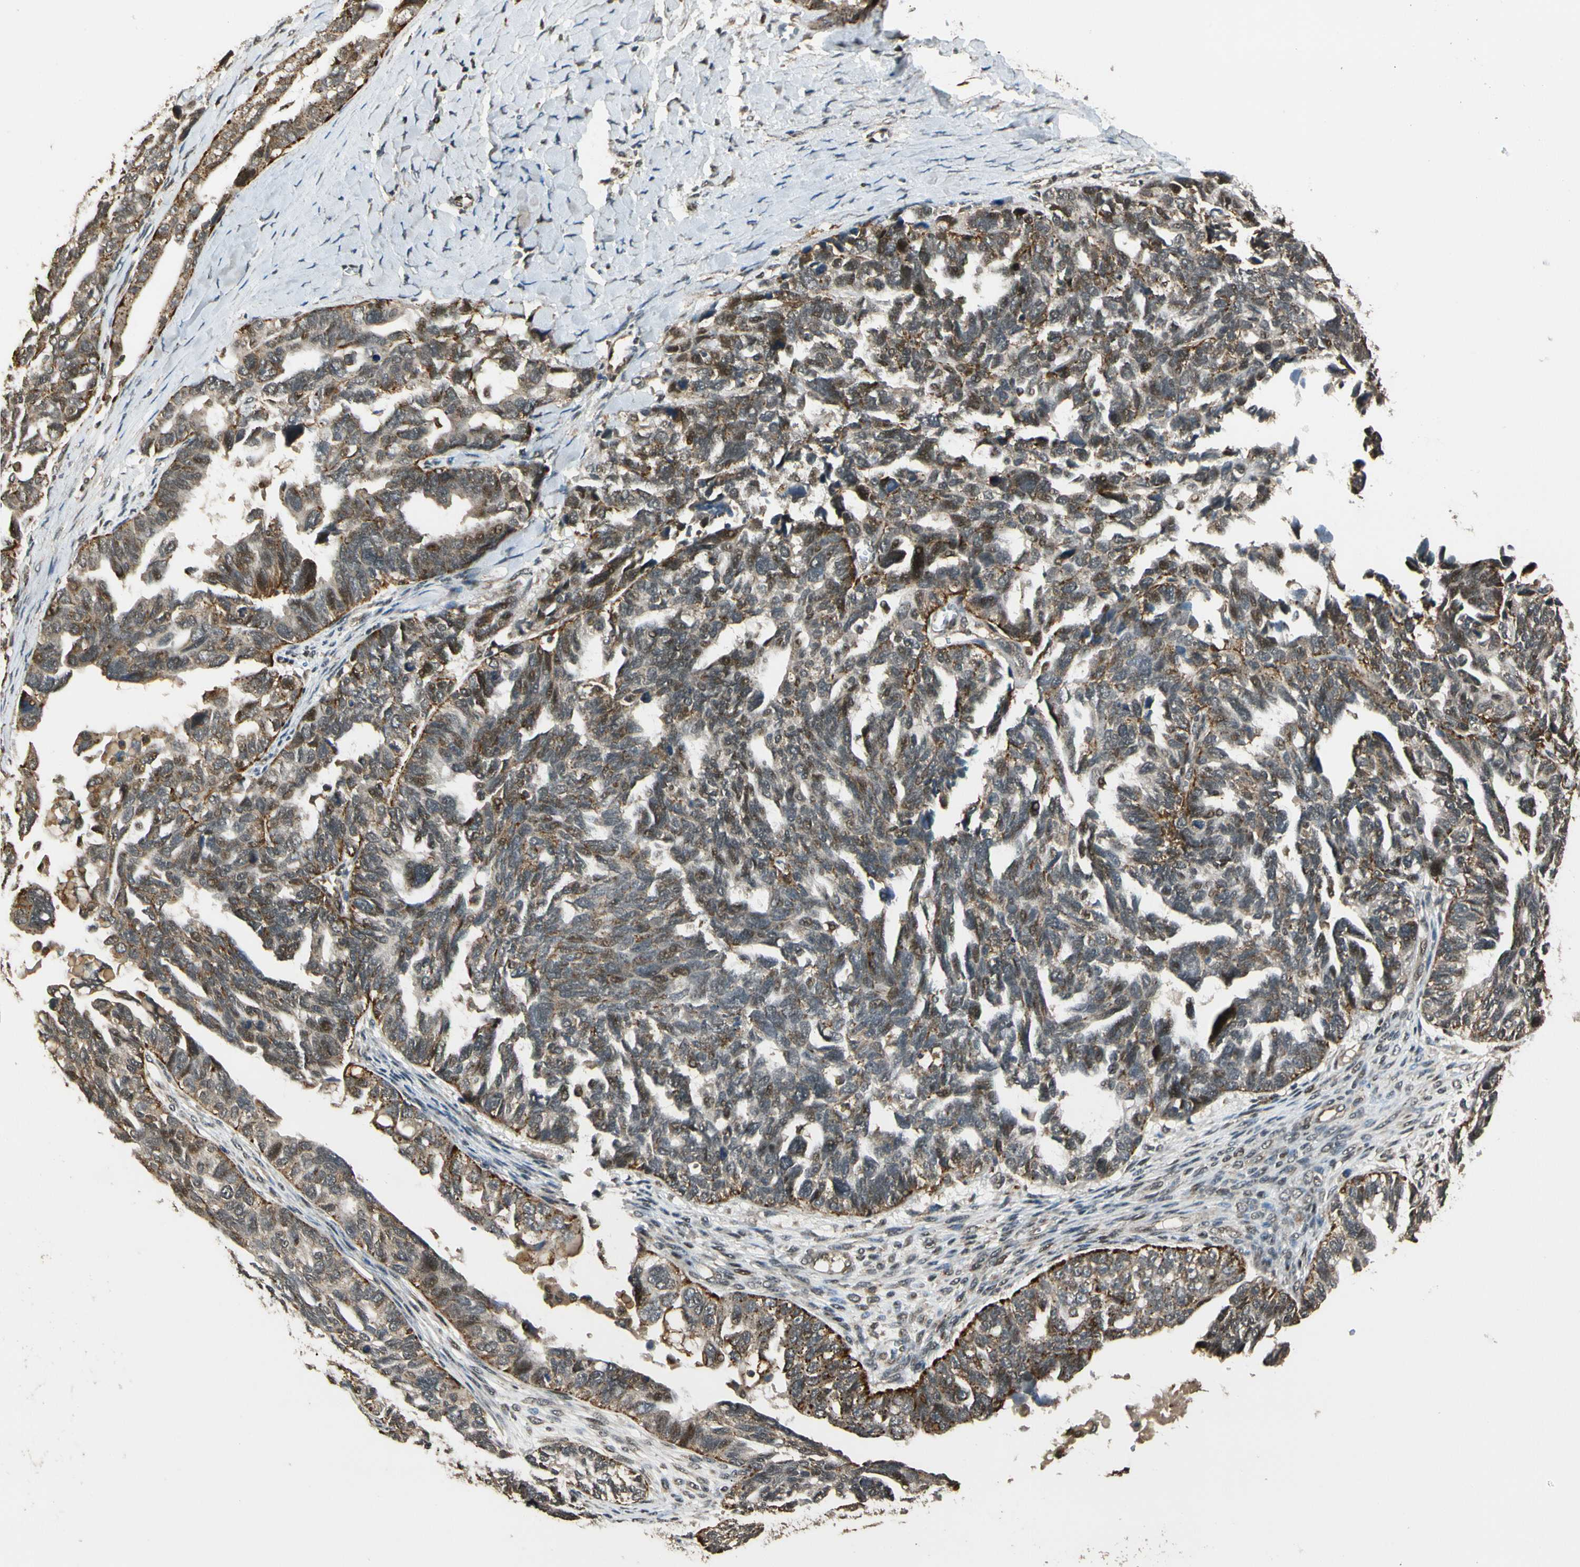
{"staining": {"intensity": "moderate", "quantity": "25%-75%", "location": "cytoplasmic/membranous"}, "tissue": "ovarian cancer", "cell_type": "Tumor cells", "image_type": "cancer", "snomed": [{"axis": "morphology", "description": "Cystadenocarcinoma, serous, NOS"}, {"axis": "topography", "description": "Ovary"}], "caption": "High-magnification brightfield microscopy of ovarian cancer stained with DAB (brown) and counterstained with hematoxylin (blue). tumor cells exhibit moderate cytoplasmic/membranous positivity is appreciated in about25%-75% of cells.", "gene": "LAMTOR1", "patient": {"sex": "female", "age": 79}}